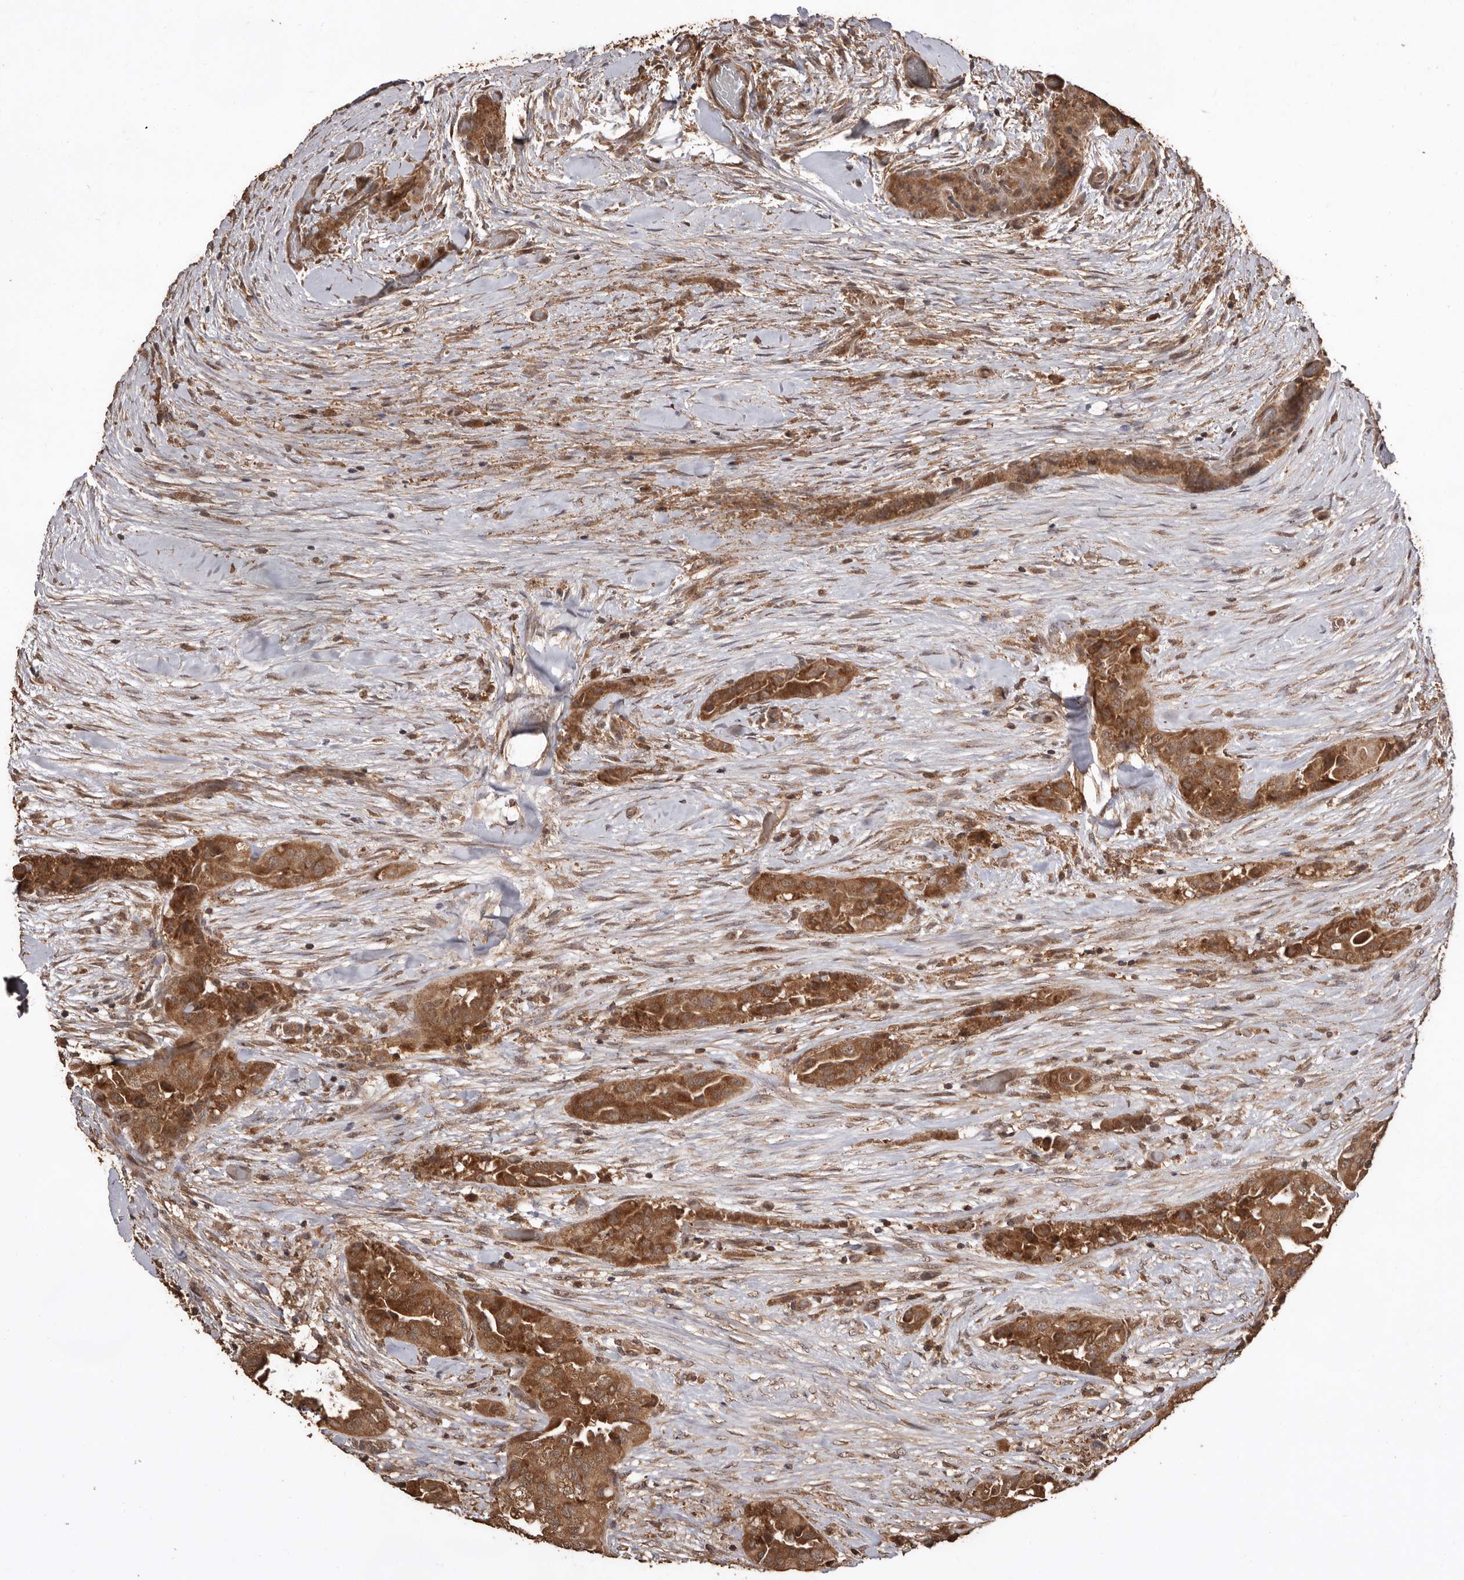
{"staining": {"intensity": "moderate", "quantity": ">75%", "location": "cytoplasmic/membranous"}, "tissue": "thyroid cancer", "cell_type": "Tumor cells", "image_type": "cancer", "snomed": [{"axis": "morphology", "description": "Papillary adenocarcinoma, NOS"}, {"axis": "topography", "description": "Thyroid gland"}], "caption": "A histopathology image of human papillary adenocarcinoma (thyroid) stained for a protein exhibits moderate cytoplasmic/membranous brown staining in tumor cells. The staining is performed using DAB brown chromogen to label protein expression. The nuclei are counter-stained blue using hematoxylin.", "gene": "RWDD1", "patient": {"sex": "female", "age": 59}}